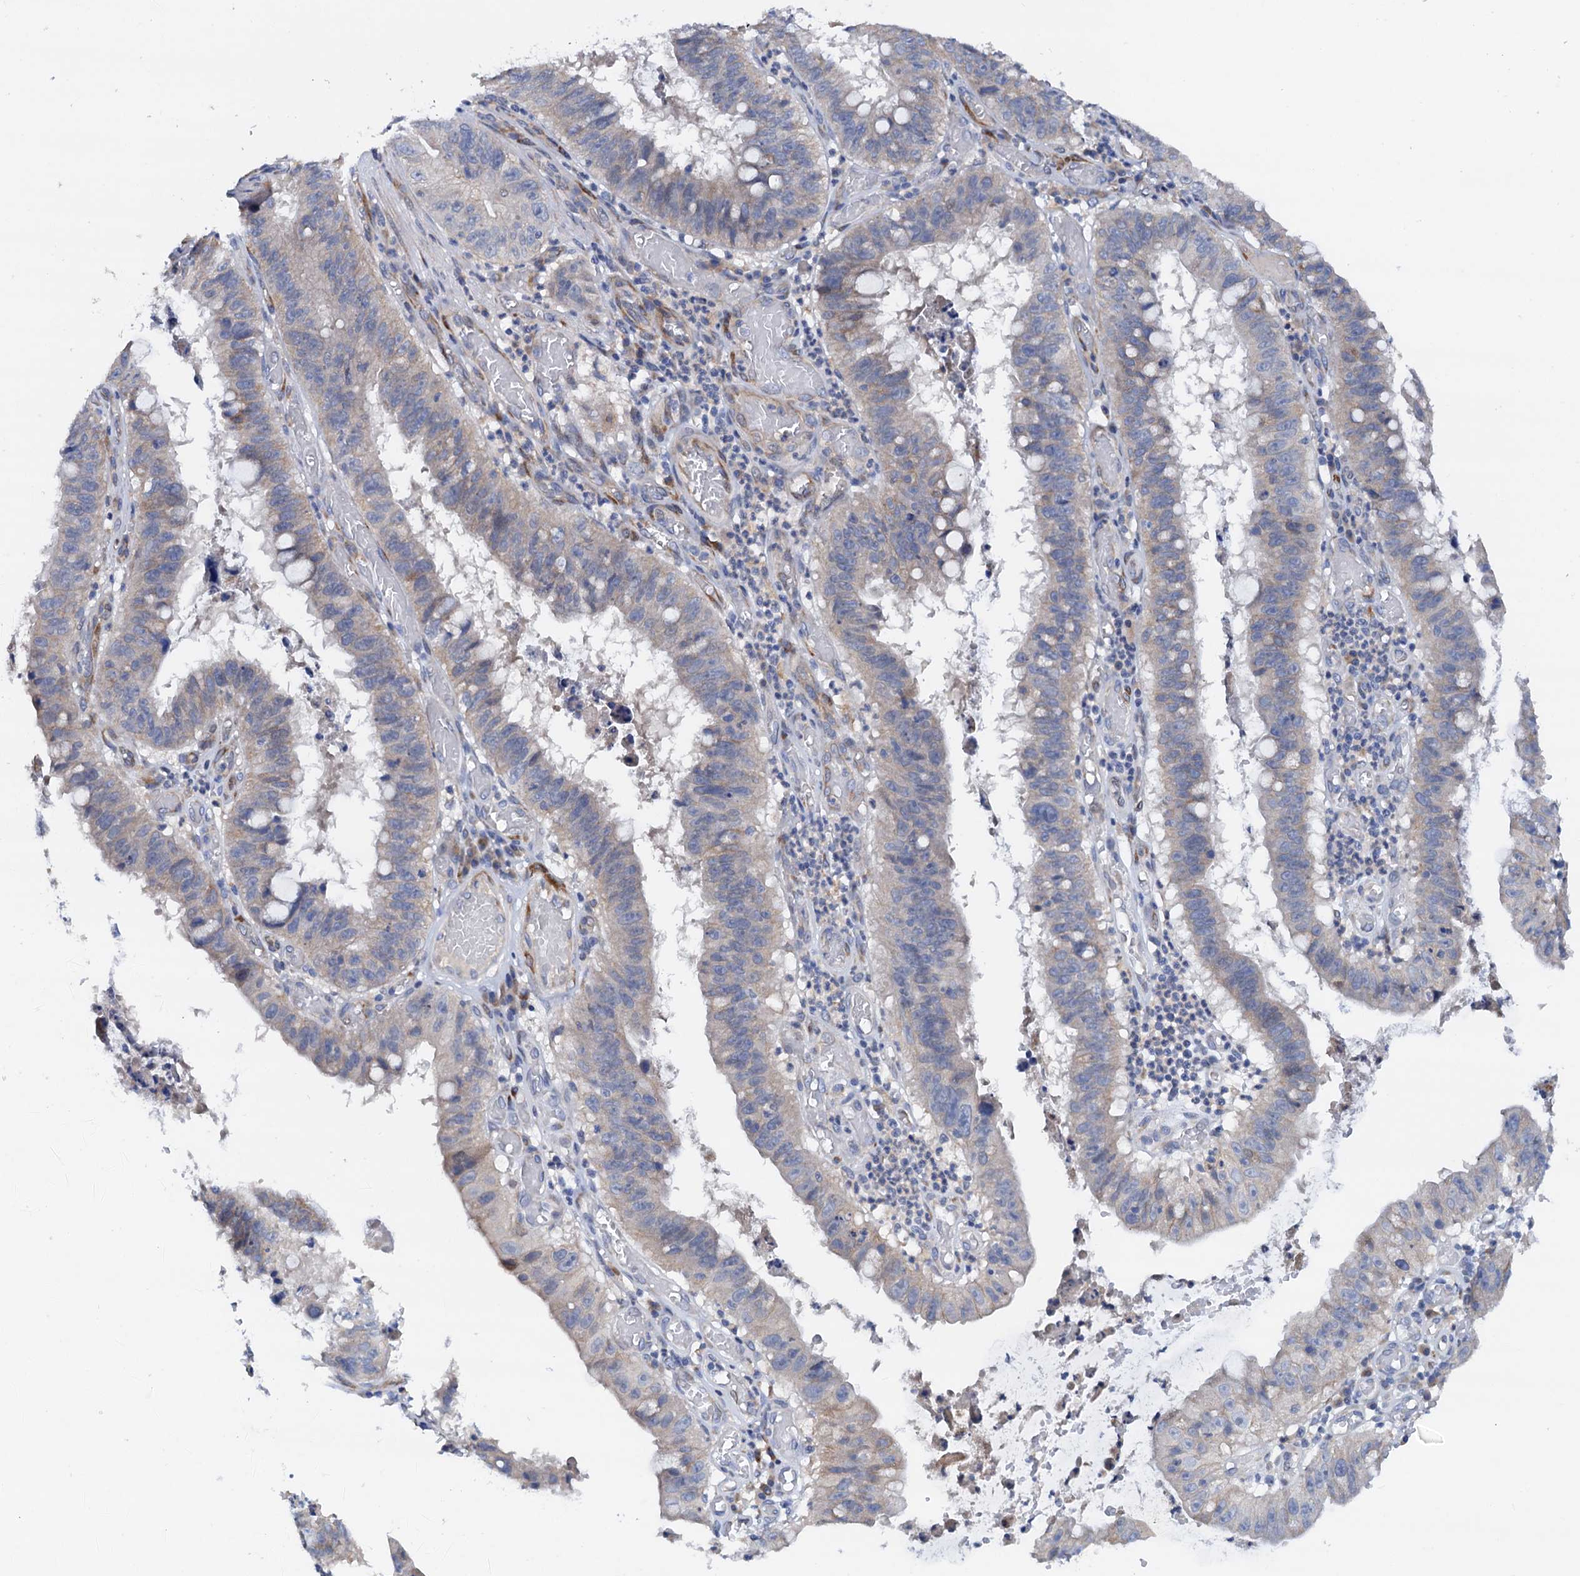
{"staining": {"intensity": "negative", "quantity": "none", "location": "none"}, "tissue": "stomach cancer", "cell_type": "Tumor cells", "image_type": "cancer", "snomed": [{"axis": "morphology", "description": "Adenocarcinoma, NOS"}, {"axis": "topography", "description": "Stomach"}], "caption": "Immunohistochemistry (IHC) of stomach adenocarcinoma exhibits no staining in tumor cells.", "gene": "RASSF9", "patient": {"sex": "male", "age": 59}}